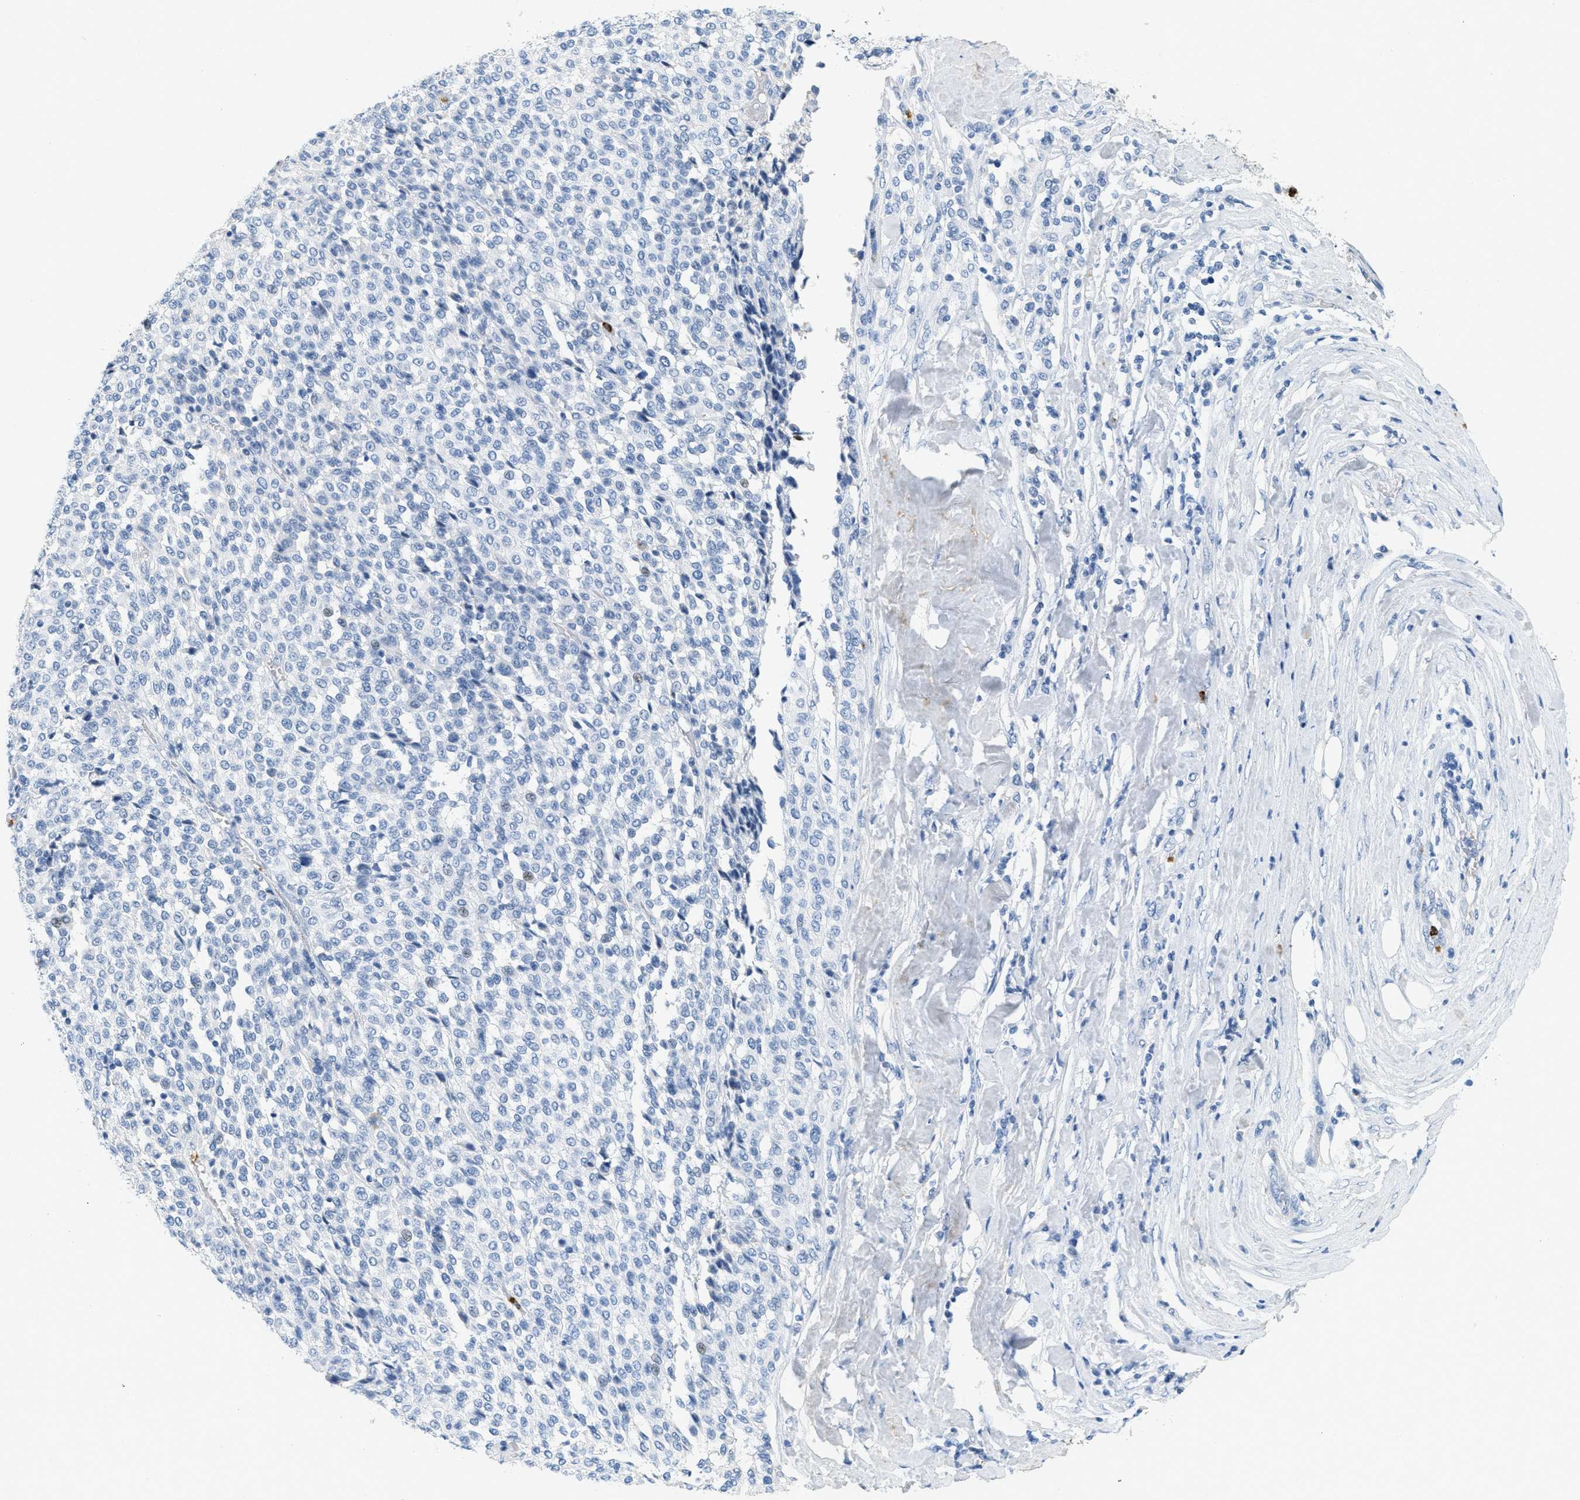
{"staining": {"intensity": "negative", "quantity": "none", "location": "none"}, "tissue": "melanoma", "cell_type": "Tumor cells", "image_type": "cancer", "snomed": [{"axis": "morphology", "description": "Malignant melanoma, Metastatic site"}, {"axis": "topography", "description": "Pancreas"}], "caption": "IHC image of malignant melanoma (metastatic site) stained for a protein (brown), which exhibits no staining in tumor cells.", "gene": "LCN2", "patient": {"sex": "female", "age": 30}}